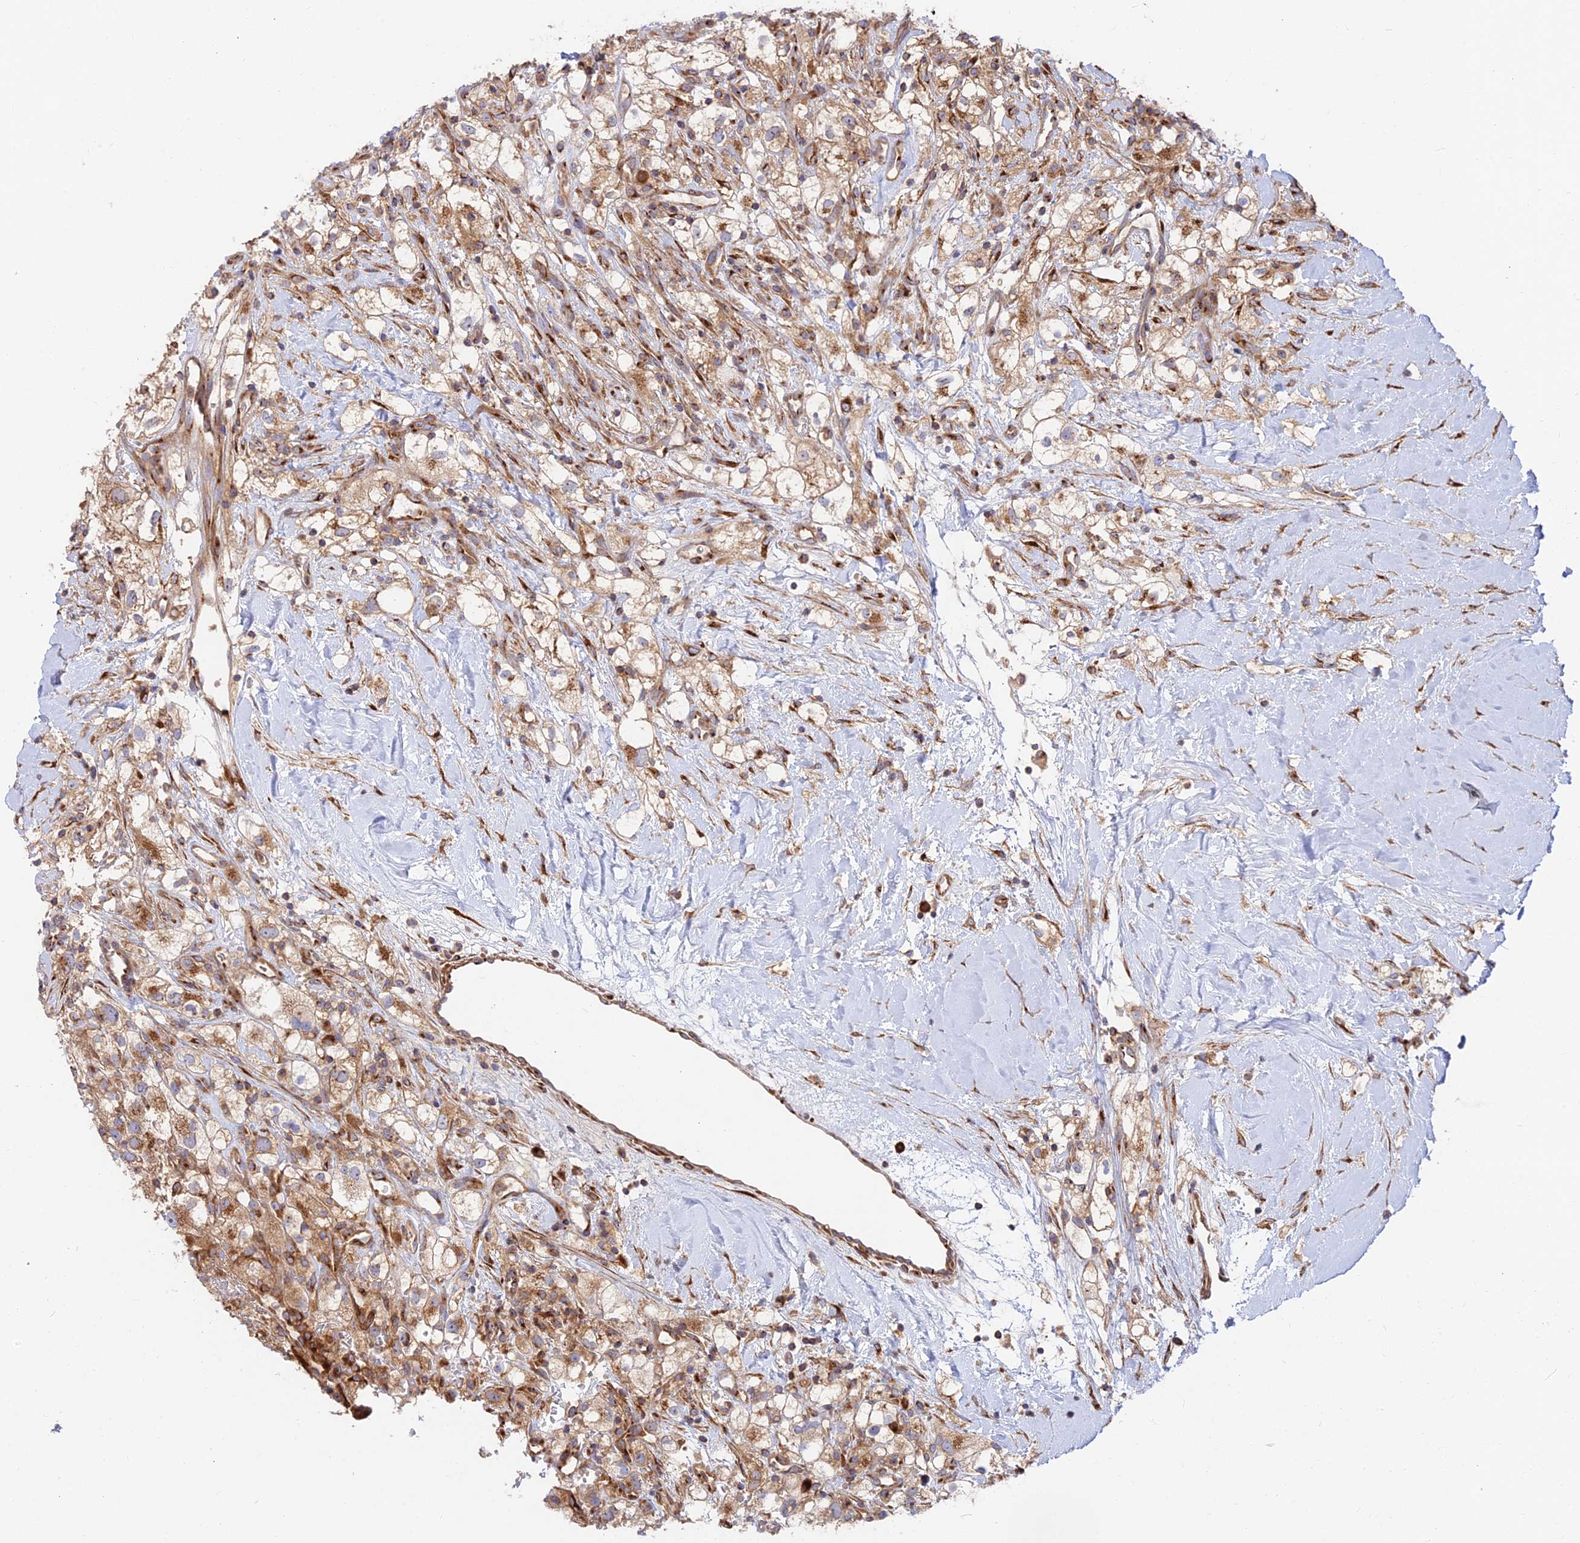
{"staining": {"intensity": "weak", "quantity": ">75%", "location": "cytoplasmic/membranous"}, "tissue": "renal cancer", "cell_type": "Tumor cells", "image_type": "cancer", "snomed": [{"axis": "morphology", "description": "Adenocarcinoma, NOS"}, {"axis": "topography", "description": "Kidney"}], "caption": "A low amount of weak cytoplasmic/membranous expression is present in approximately >75% of tumor cells in renal cancer tissue. The staining was performed using DAB to visualize the protein expression in brown, while the nuclei were stained in blue with hematoxylin (Magnification: 20x).", "gene": "GOLGA3", "patient": {"sex": "male", "age": 59}}